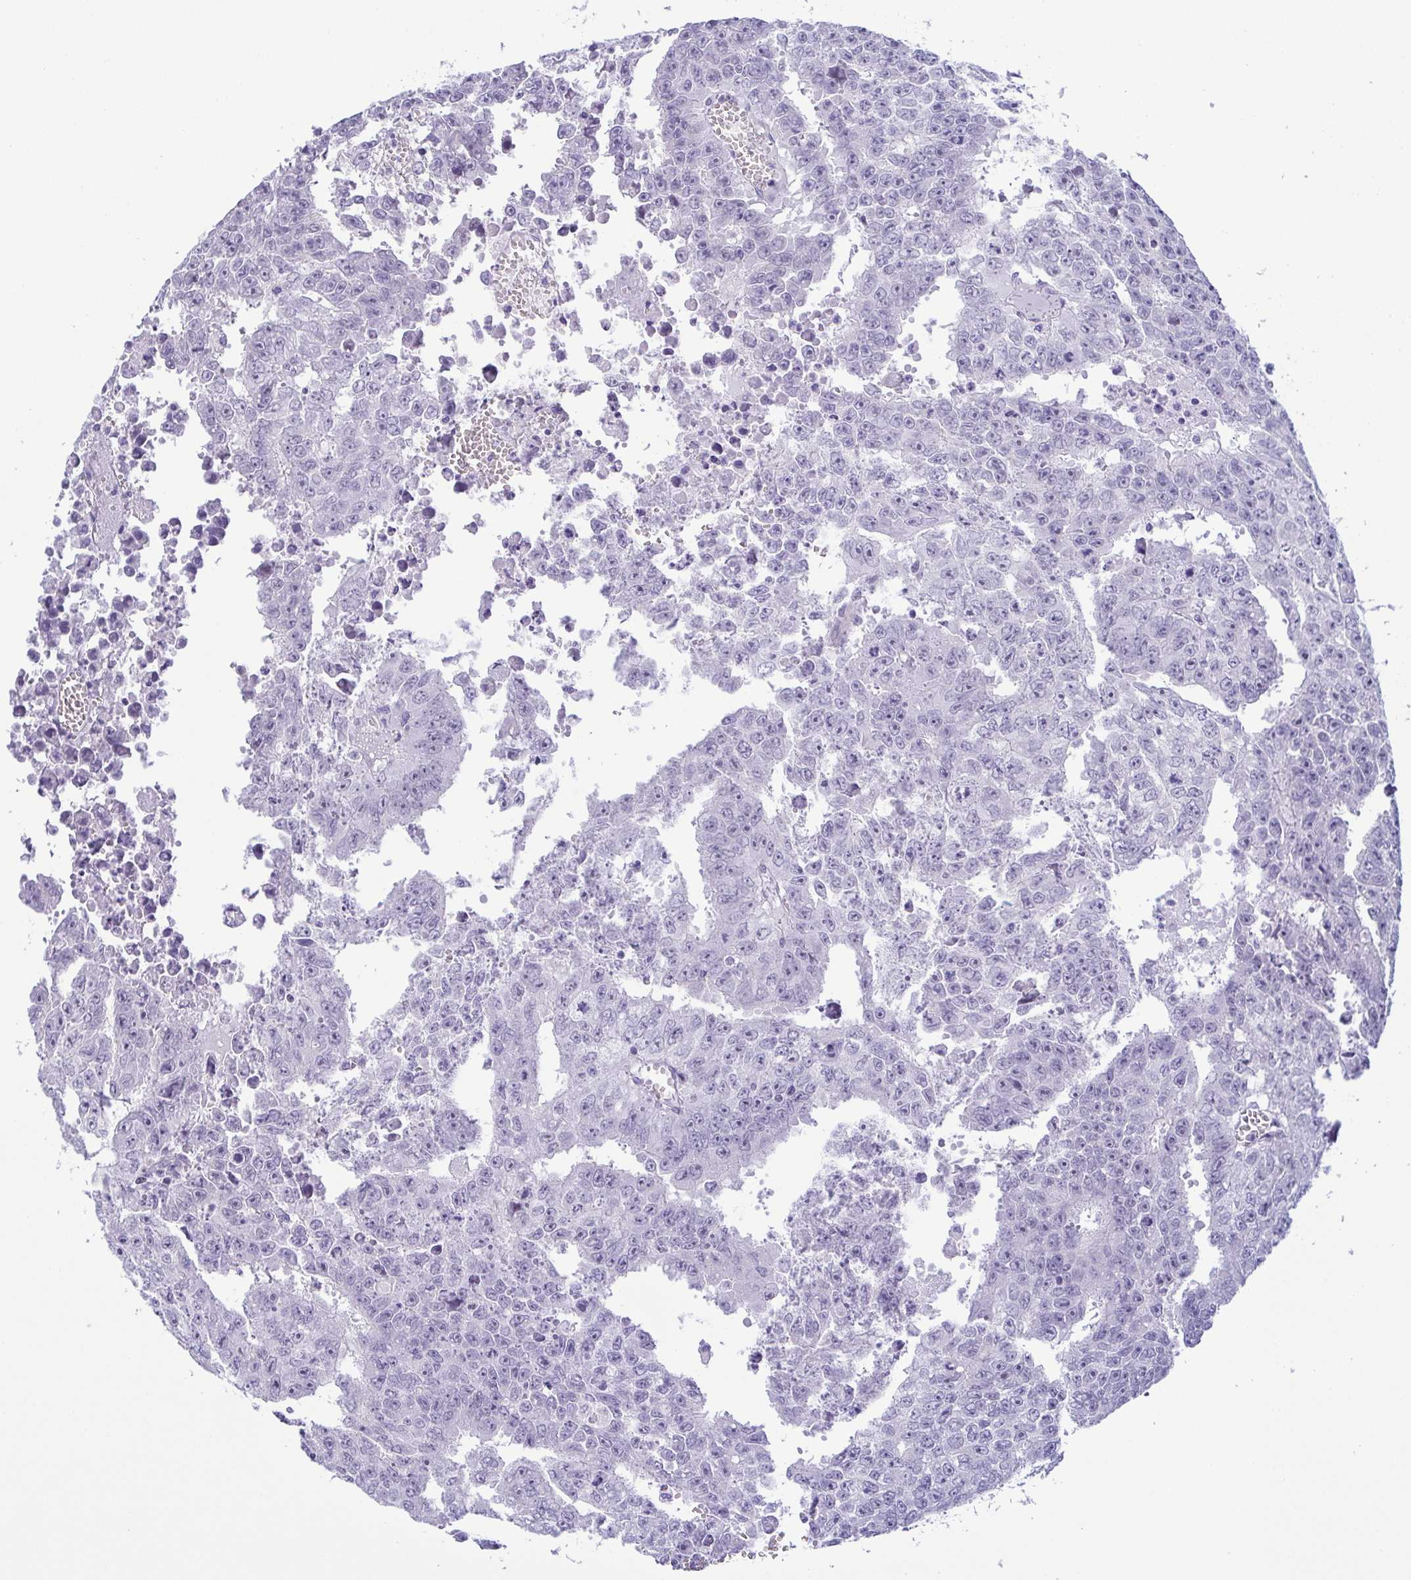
{"staining": {"intensity": "negative", "quantity": "none", "location": "none"}, "tissue": "testis cancer", "cell_type": "Tumor cells", "image_type": "cancer", "snomed": [{"axis": "morphology", "description": "Carcinoma, Embryonal, NOS"}, {"axis": "morphology", "description": "Teratoma, malignant, NOS"}, {"axis": "topography", "description": "Testis"}], "caption": "The immunohistochemistry histopathology image has no significant staining in tumor cells of testis cancer tissue.", "gene": "MYL7", "patient": {"sex": "male", "age": 24}}